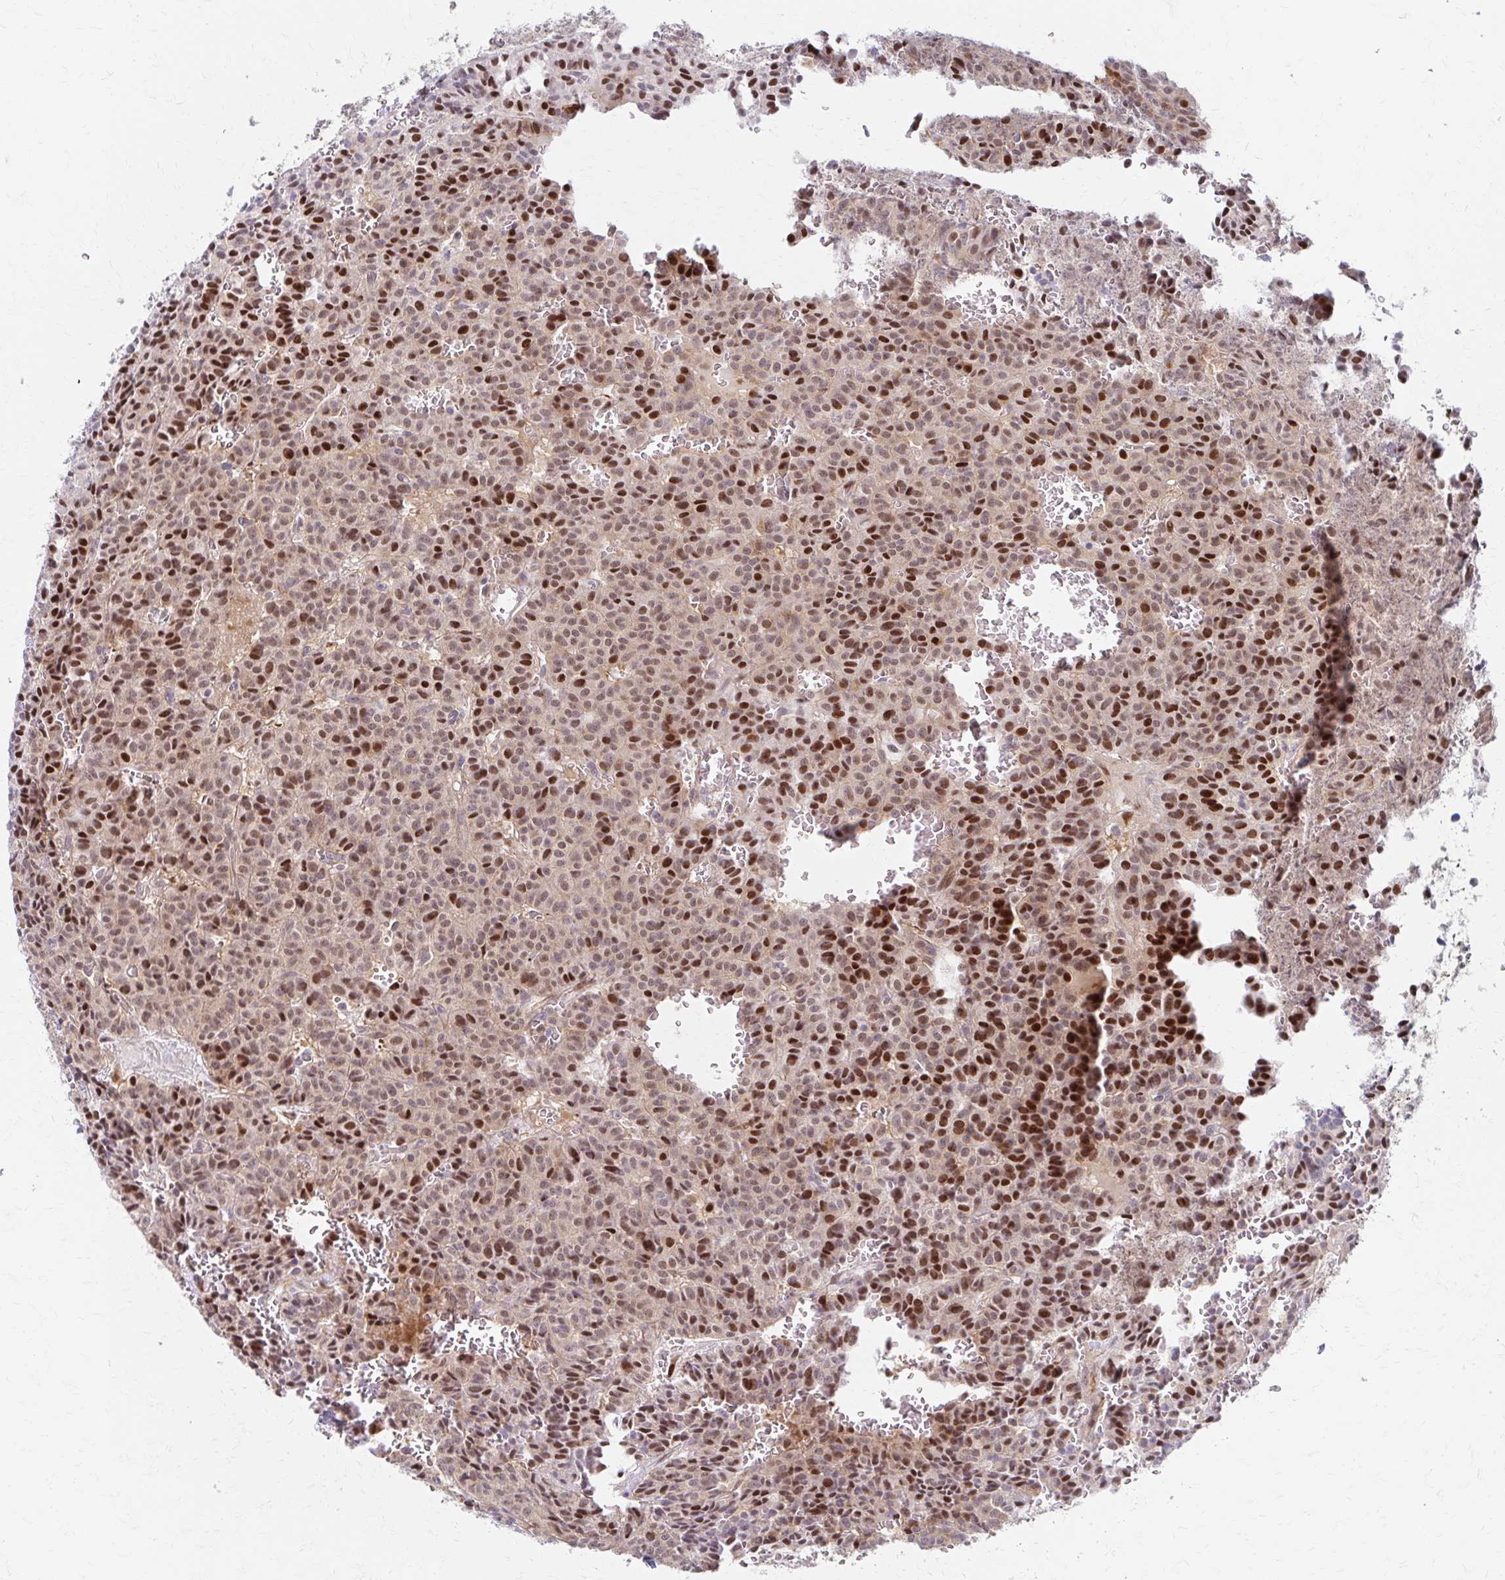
{"staining": {"intensity": "moderate", "quantity": ">75%", "location": "nuclear"}, "tissue": "carcinoid", "cell_type": "Tumor cells", "image_type": "cancer", "snomed": [{"axis": "morphology", "description": "Carcinoid, malignant, NOS"}, {"axis": "topography", "description": "Lung"}], "caption": "Immunohistochemistry (IHC) image of neoplastic tissue: carcinoid stained using immunohistochemistry (IHC) displays medium levels of moderate protein expression localized specifically in the nuclear of tumor cells, appearing as a nuclear brown color.", "gene": "PSMD7", "patient": {"sex": "male", "age": 70}}